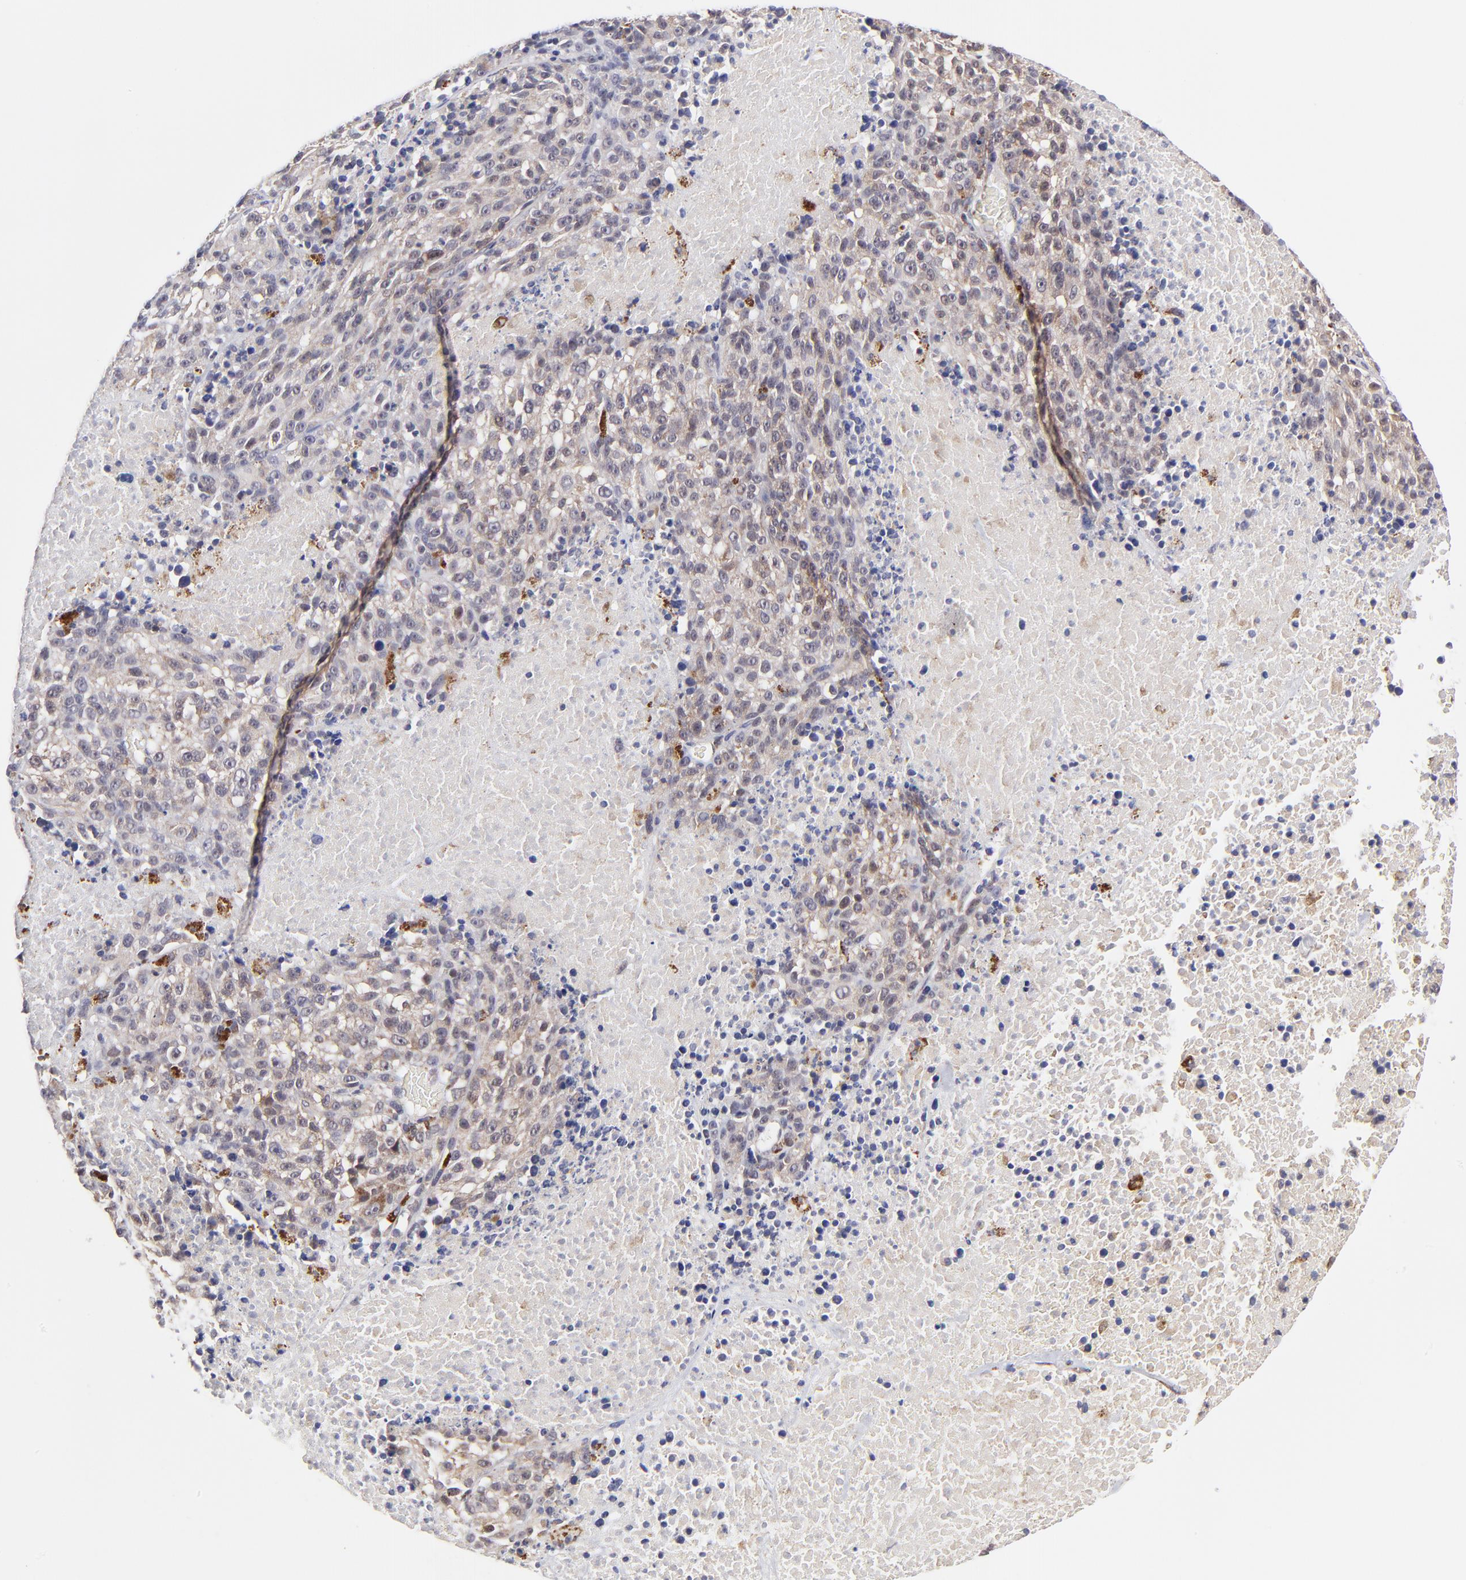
{"staining": {"intensity": "weak", "quantity": "<25%", "location": "cytoplasmic/membranous"}, "tissue": "melanoma", "cell_type": "Tumor cells", "image_type": "cancer", "snomed": [{"axis": "morphology", "description": "Malignant melanoma, Metastatic site"}, {"axis": "topography", "description": "Cerebral cortex"}], "caption": "Immunohistochemistry (IHC) image of neoplastic tissue: human melanoma stained with DAB exhibits no significant protein staining in tumor cells.", "gene": "MAP2K7", "patient": {"sex": "female", "age": 52}}